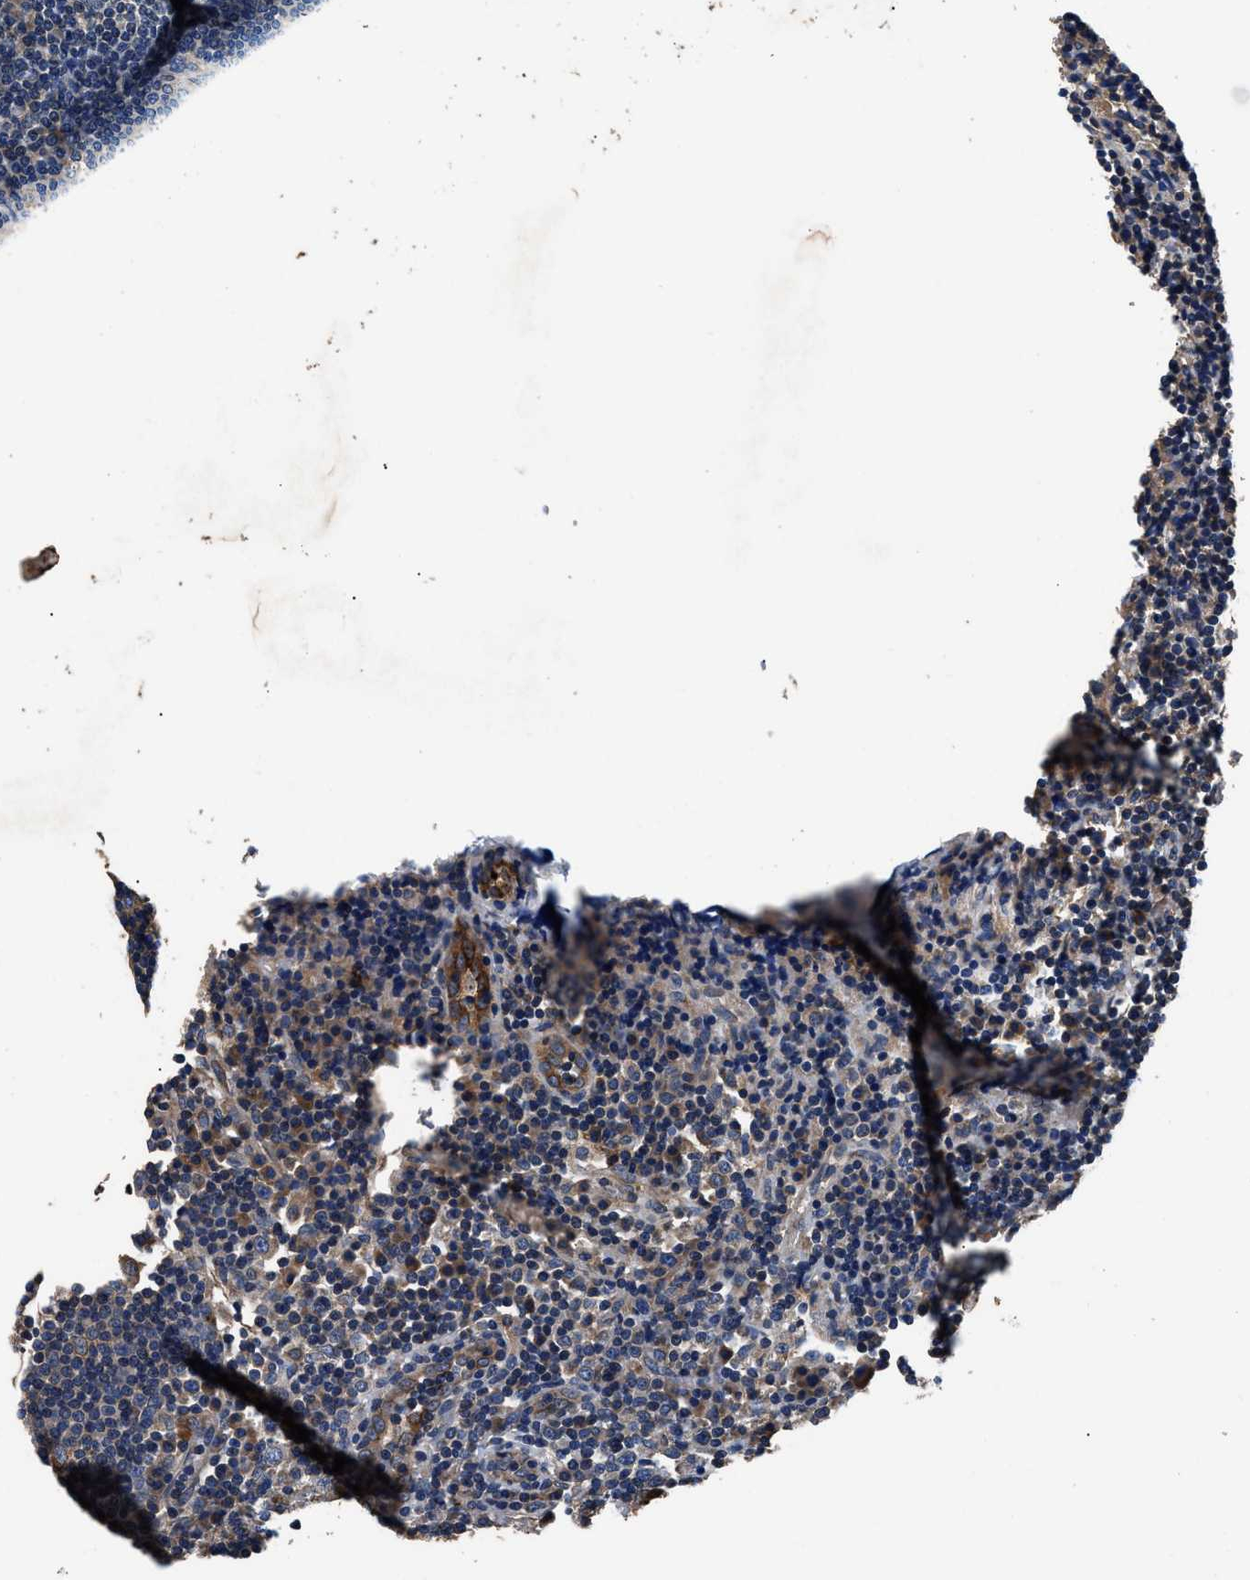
{"staining": {"intensity": "weak", "quantity": "25%-75%", "location": "cytoplasmic/membranous"}, "tissue": "lymph node", "cell_type": "Germinal center cells", "image_type": "normal", "snomed": [{"axis": "morphology", "description": "Normal tissue, NOS"}, {"axis": "topography", "description": "Lymph node"}], "caption": "The histopathology image demonstrates staining of normal lymph node, revealing weak cytoplasmic/membranous protein staining (brown color) within germinal center cells.", "gene": "DHRS7B", "patient": {"sex": "female", "age": 53}}